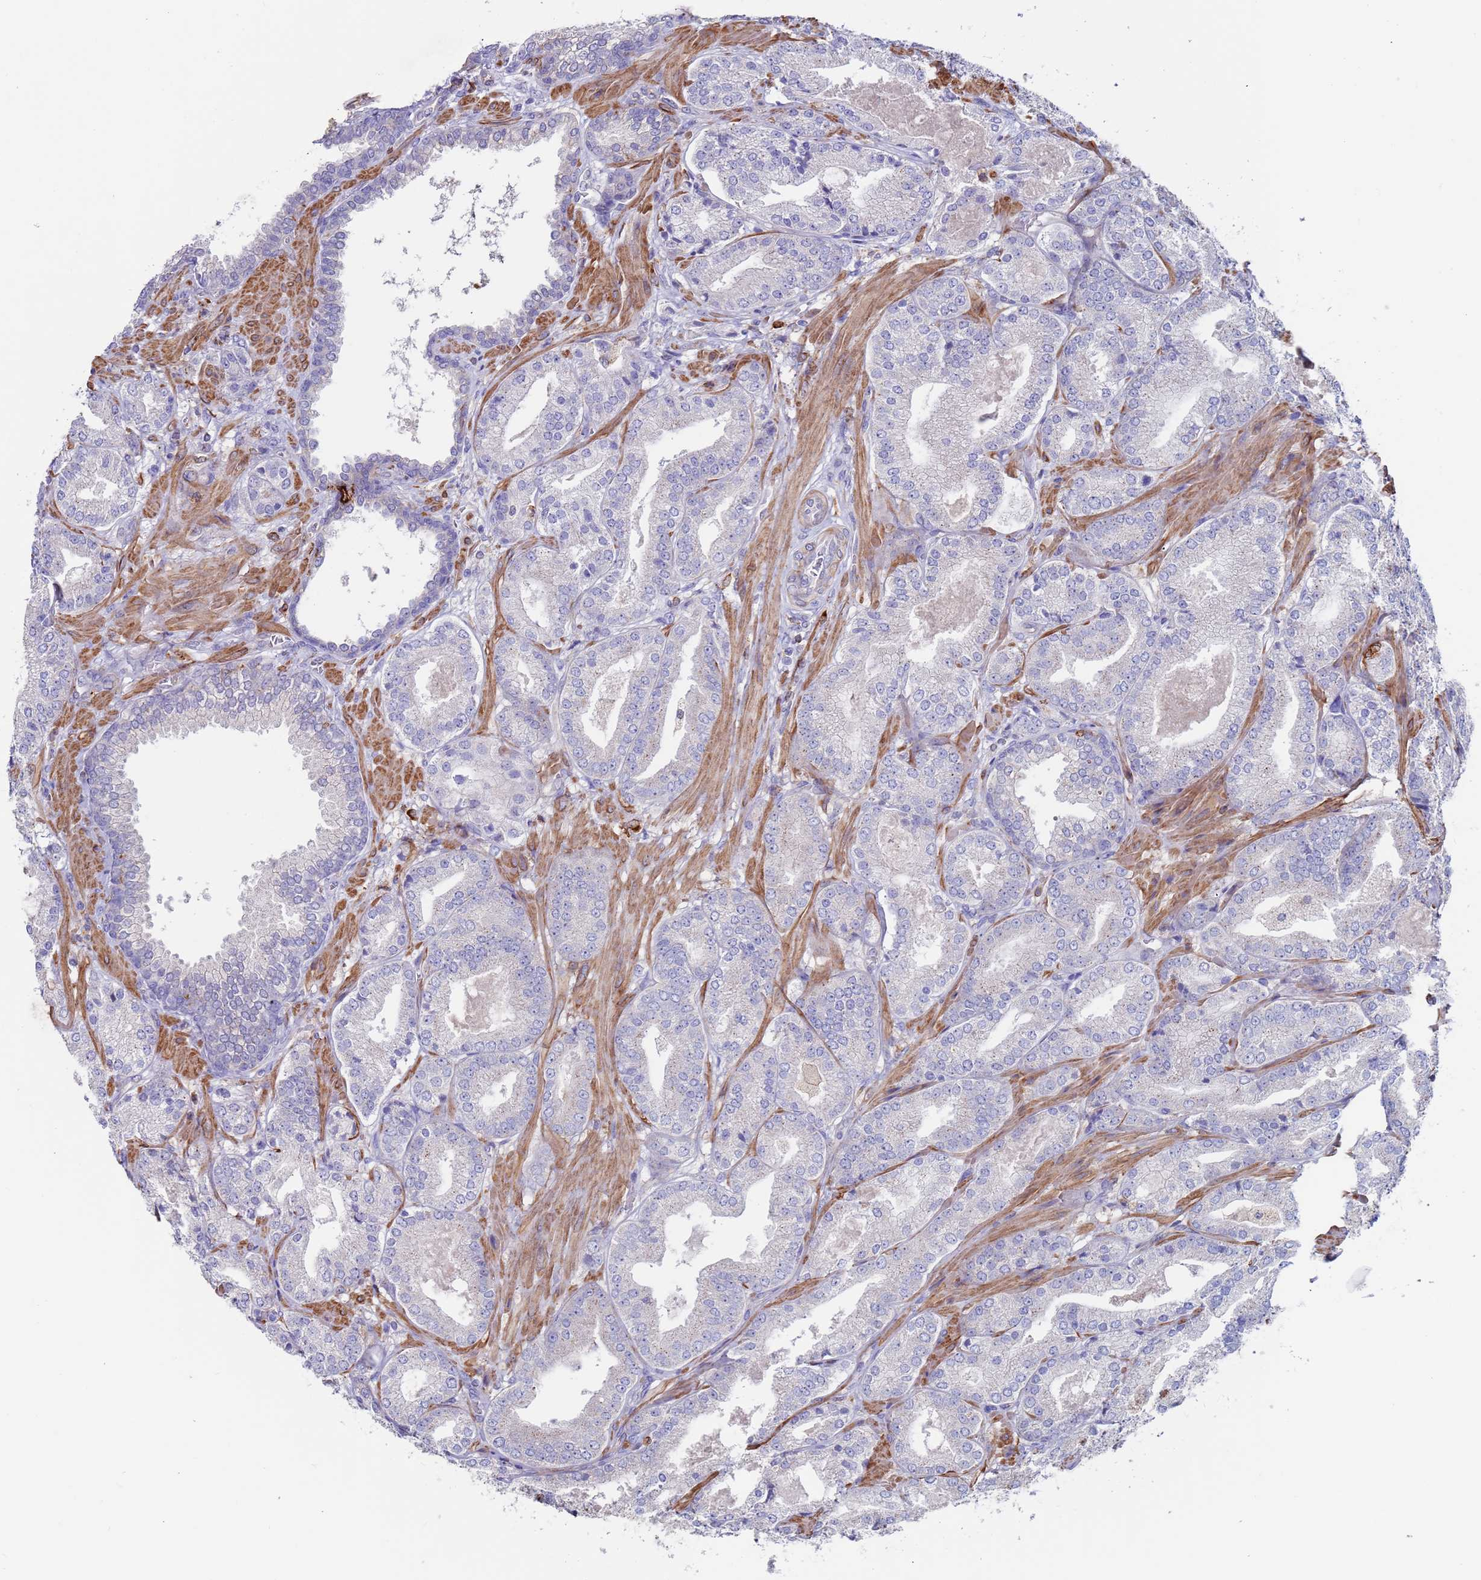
{"staining": {"intensity": "negative", "quantity": "none", "location": "none"}, "tissue": "prostate cancer", "cell_type": "Tumor cells", "image_type": "cancer", "snomed": [{"axis": "morphology", "description": "Adenocarcinoma, High grade"}, {"axis": "topography", "description": "Prostate"}], "caption": "IHC of adenocarcinoma (high-grade) (prostate) exhibits no staining in tumor cells.", "gene": "GREB1L", "patient": {"sex": "male", "age": 63}}